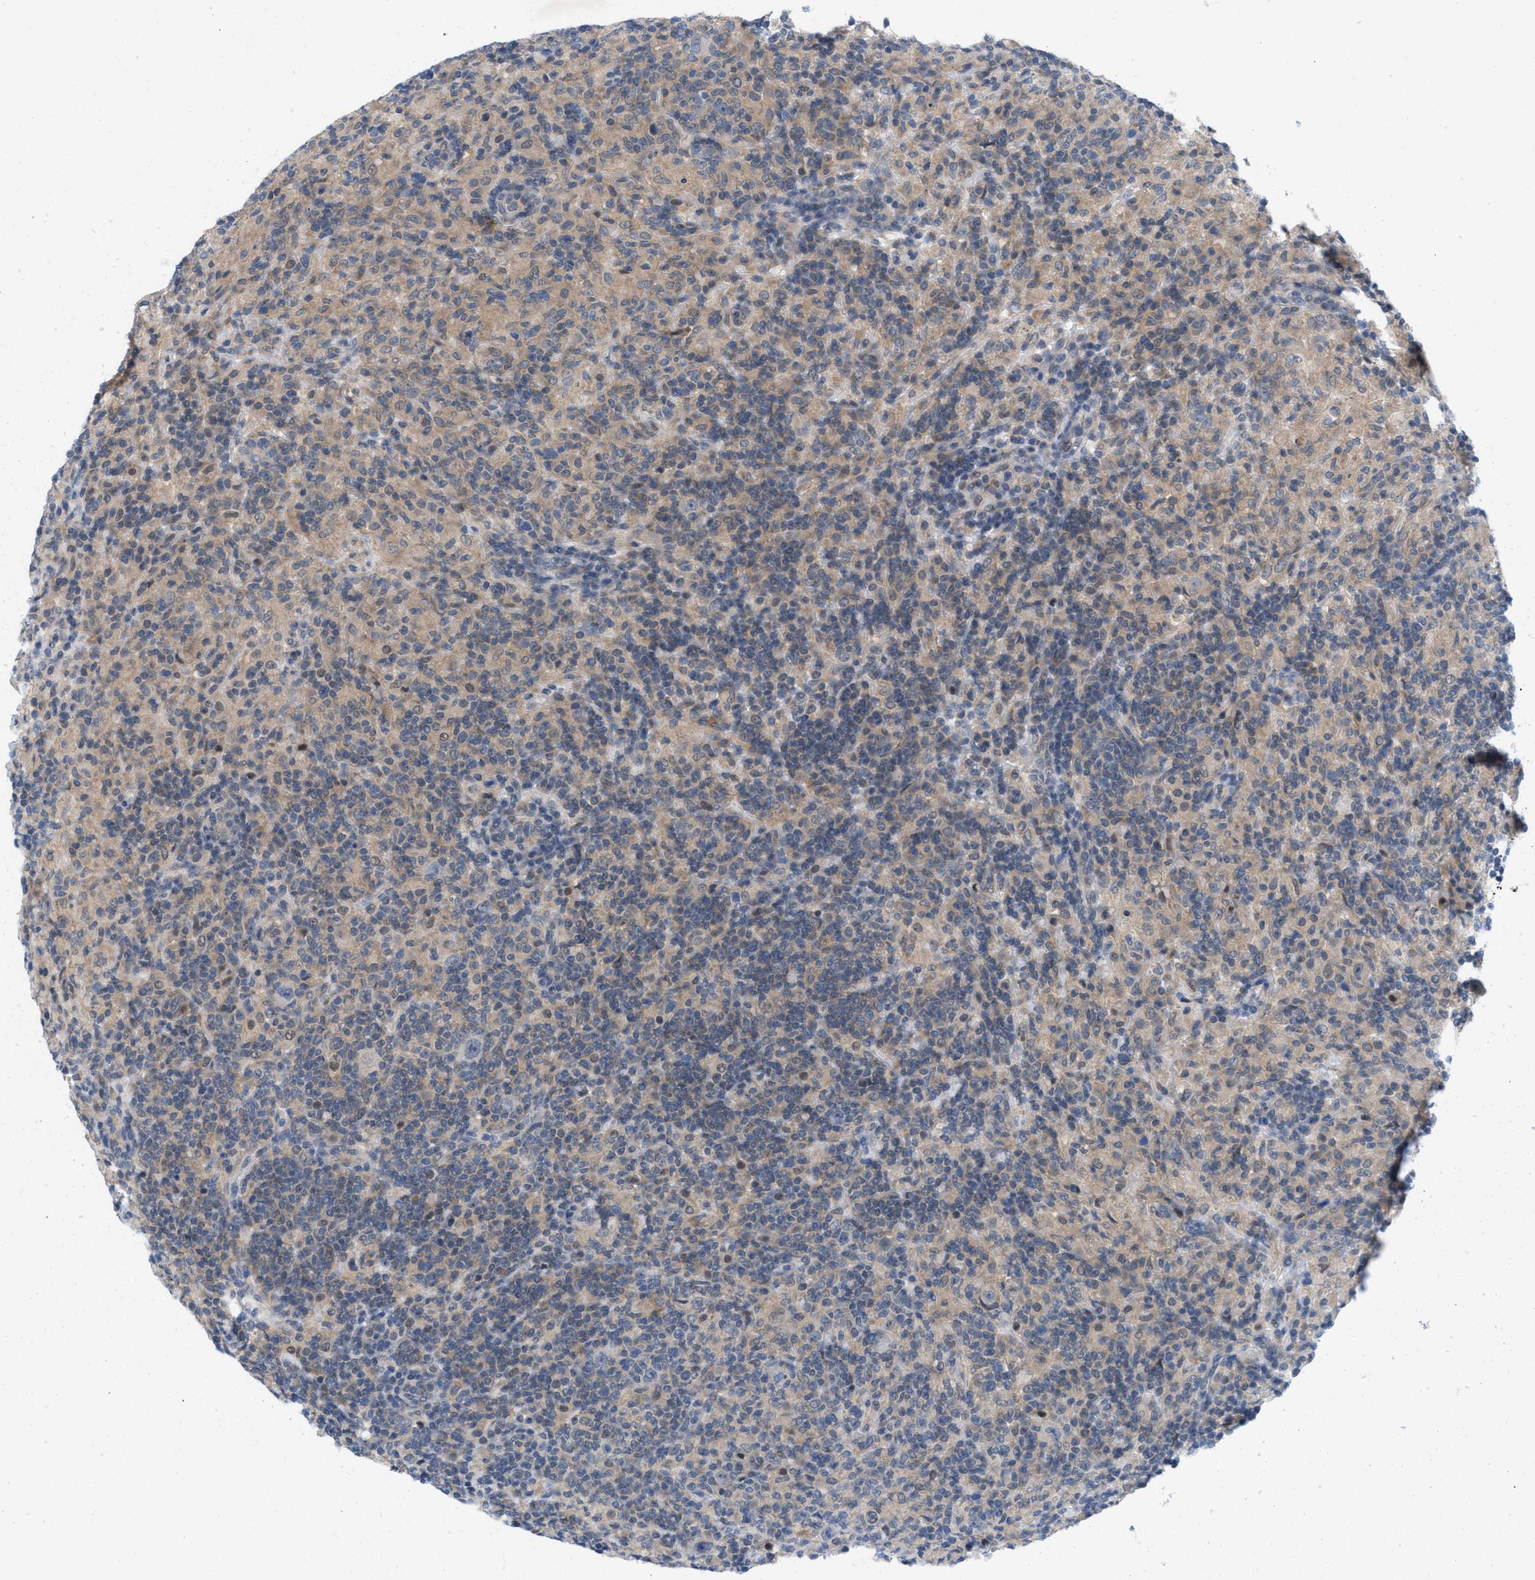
{"staining": {"intensity": "negative", "quantity": "none", "location": "none"}, "tissue": "lymphoma", "cell_type": "Tumor cells", "image_type": "cancer", "snomed": [{"axis": "morphology", "description": "Hodgkin's disease, NOS"}, {"axis": "topography", "description": "Lymph node"}], "caption": "Immunohistochemistry (IHC) of human lymphoma shows no positivity in tumor cells.", "gene": "WIPI2", "patient": {"sex": "male", "age": 70}}